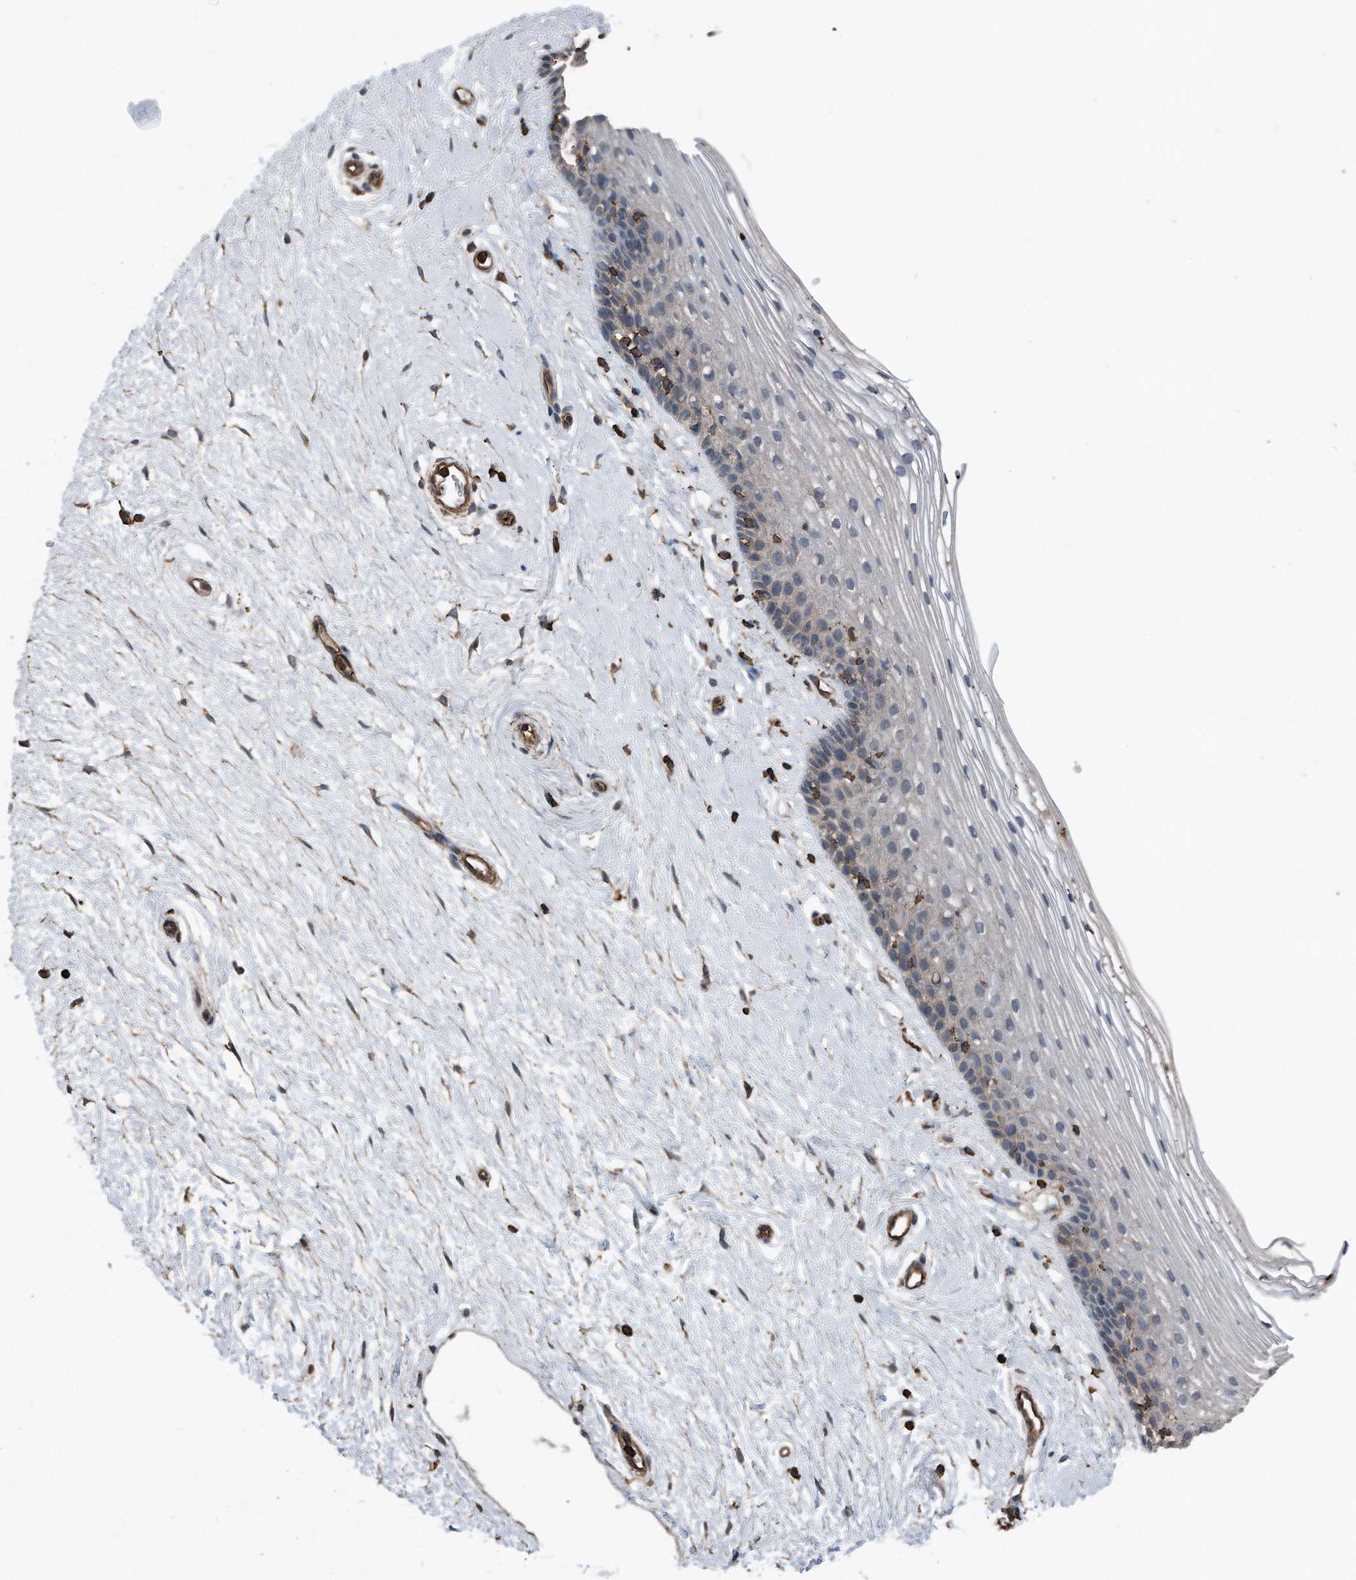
{"staining": {"intensity": "weak", "quantity": "25%-75%", "location": "cytoplasmic/membranous"}, "tissue": "vagina", "cell_type": "Squamous epithelial cells", "image_type": "normal", "snomed": [{"axis": "morphology", "description": "Normal tissue, NOS"}, {"axis": "topography", "description": "Vagina"}], "caption": "Protein expression analysis of benign human vagina reveals weak cytoplasmic/membranous expression in approximately 25%-75% of squamous epithelial cells. The staining was performed using DAB, with brown indicating positive protein expression. Nuclei are stained blue with hematoxylin.", "gene": "RSPO3", "patient": {"sex": "female", "age": 46}}